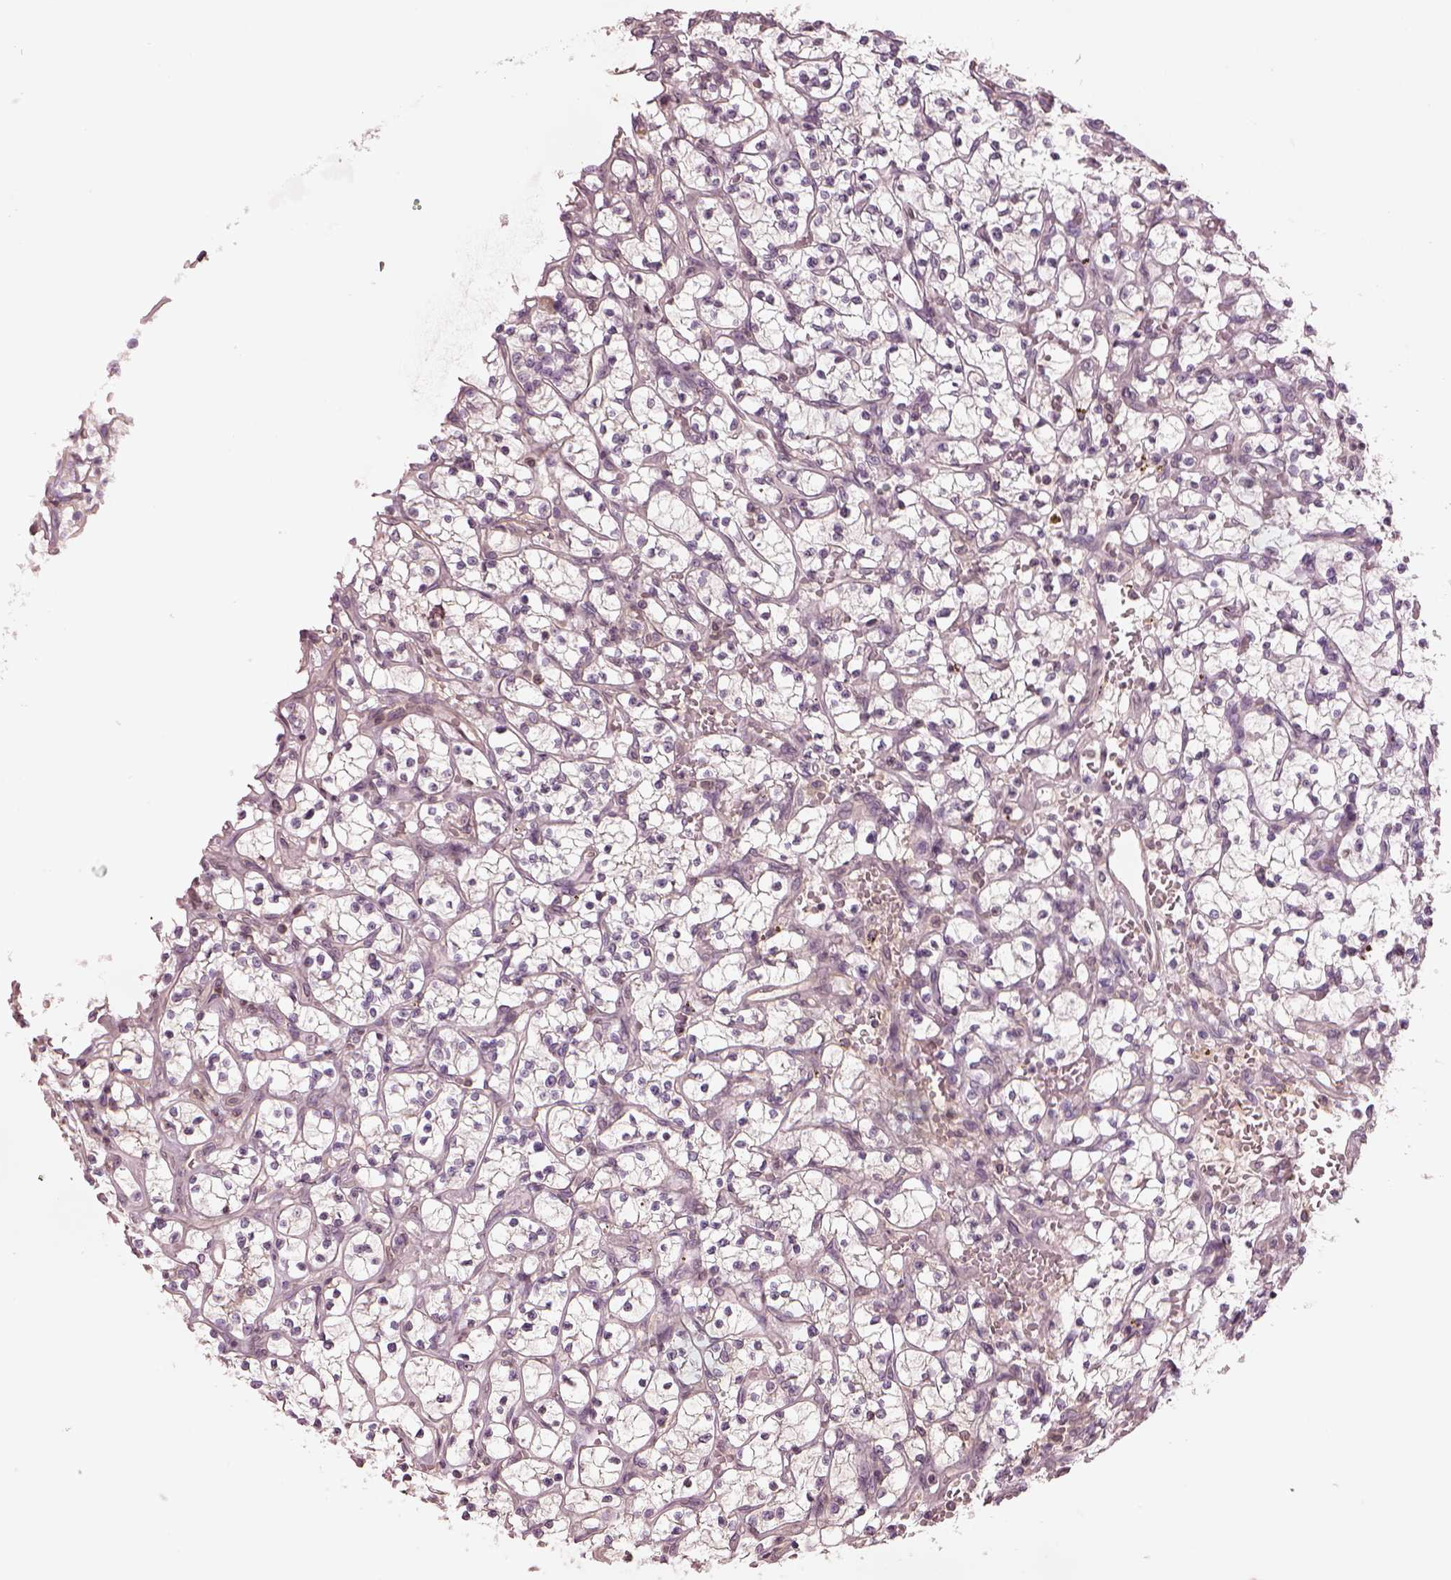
{"staining": {"intensity": "negative", "quantity": "none", "location": "none"}, "tissue": "renal cancer", "cell_type": "Tumor cells", "image_type": "cancer", "snomed": [{"axis": "morphology", "description": "Adenocarcinoma, NOS"}, {"axis": "topography", "description": "Kidney"}], "caption": "The histopathology image displays no significant positivity in tumor cells of renal cancer (adenocarcinoma).", "gene": "TLX3", "patient": {"sex": "female", "age": 64}}